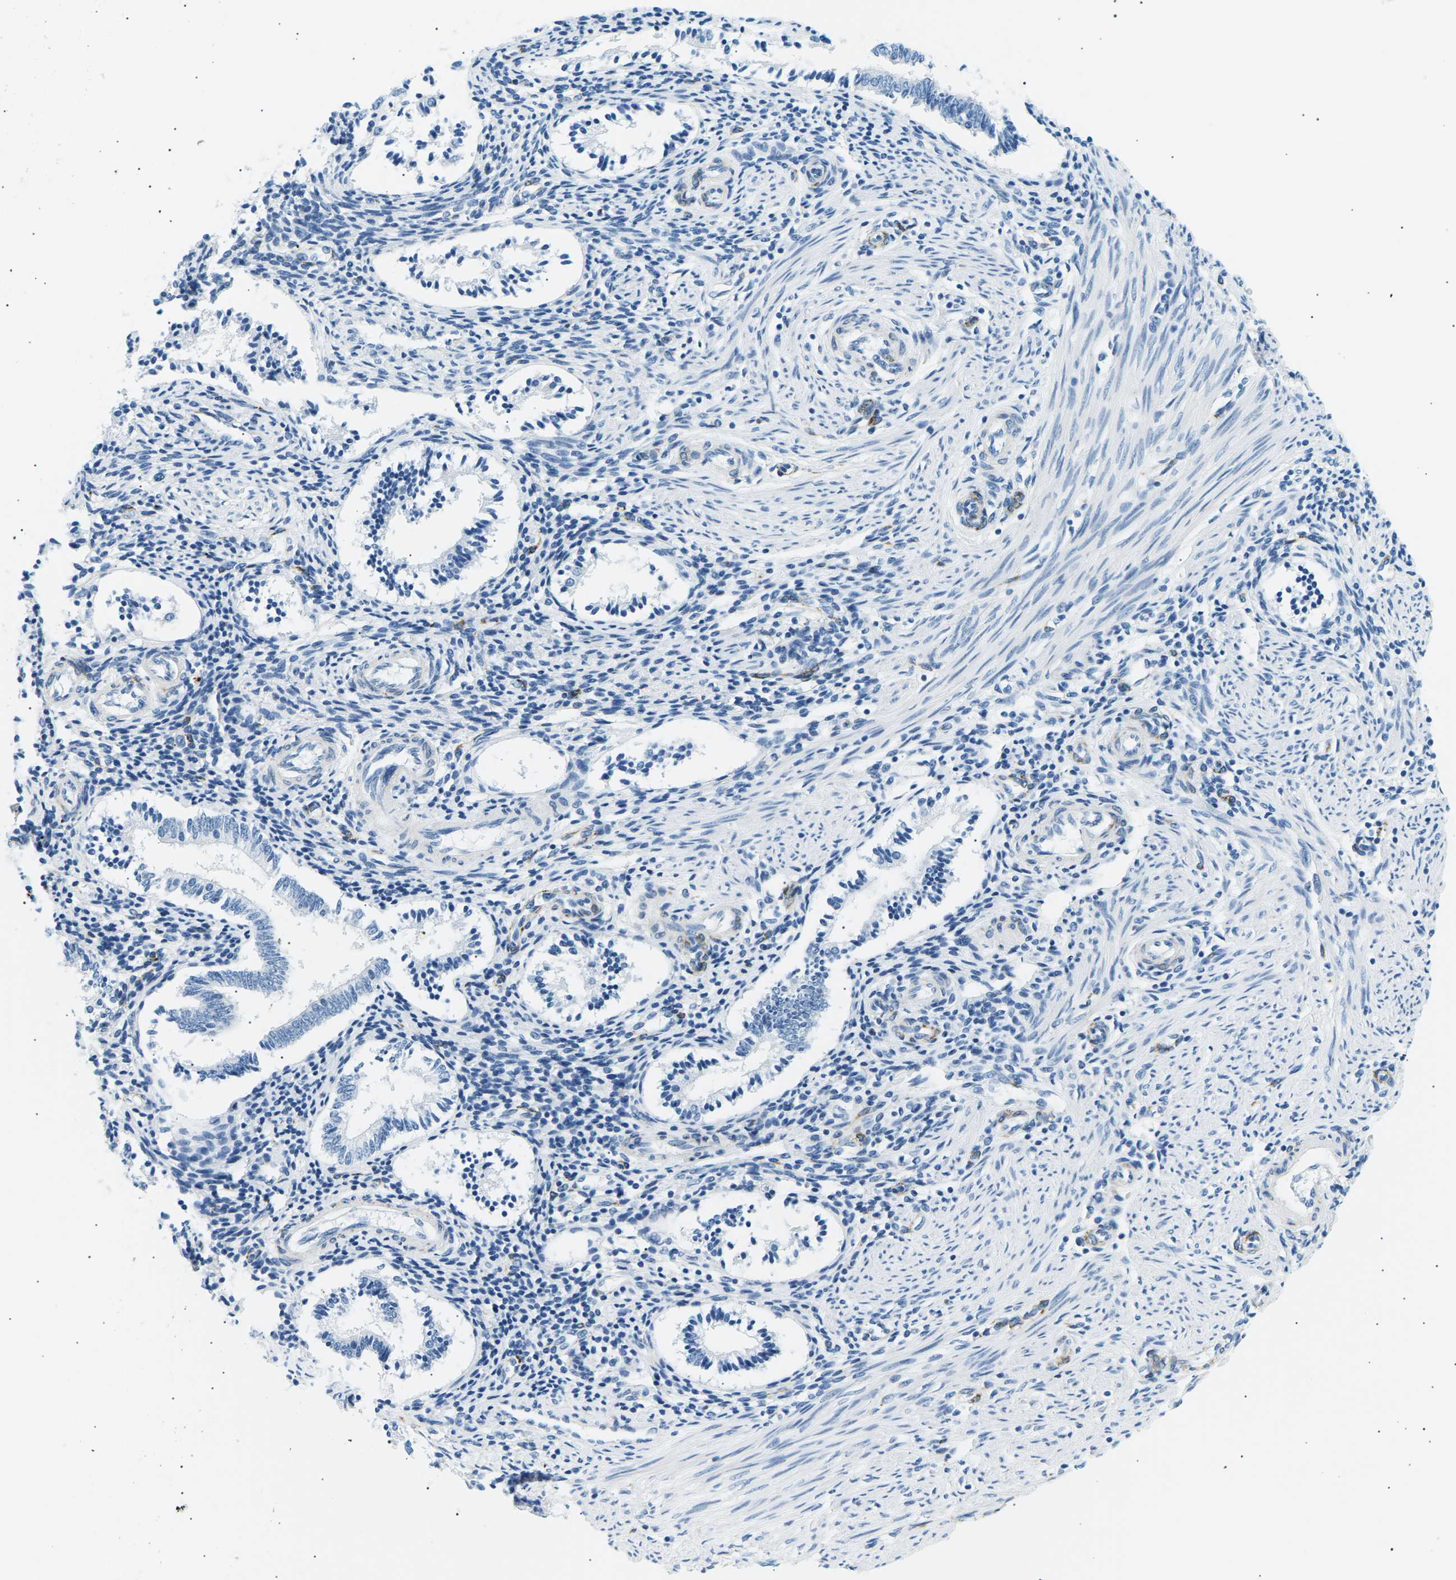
{"staining": {"intensity": "negative", "quantity": "none", "location": "none"}, "tissue": "endometrium", "cell_type": "Cells in endometrial stroma", "image_type": "normal", "snomed": [{"axis": "morphology", "description": "Normal tissue, NOS"}, {"axis": "topography", "description": "Endometrium"}], "caption": "Immunohistochemistry (IHC) of normal endometrium demonstrates no positivity in cells in endometrial stroma. (DAB IHC, high magnification).", "gene": "SEPTIN5", "patient": {"sex": "female", "age": 42}}